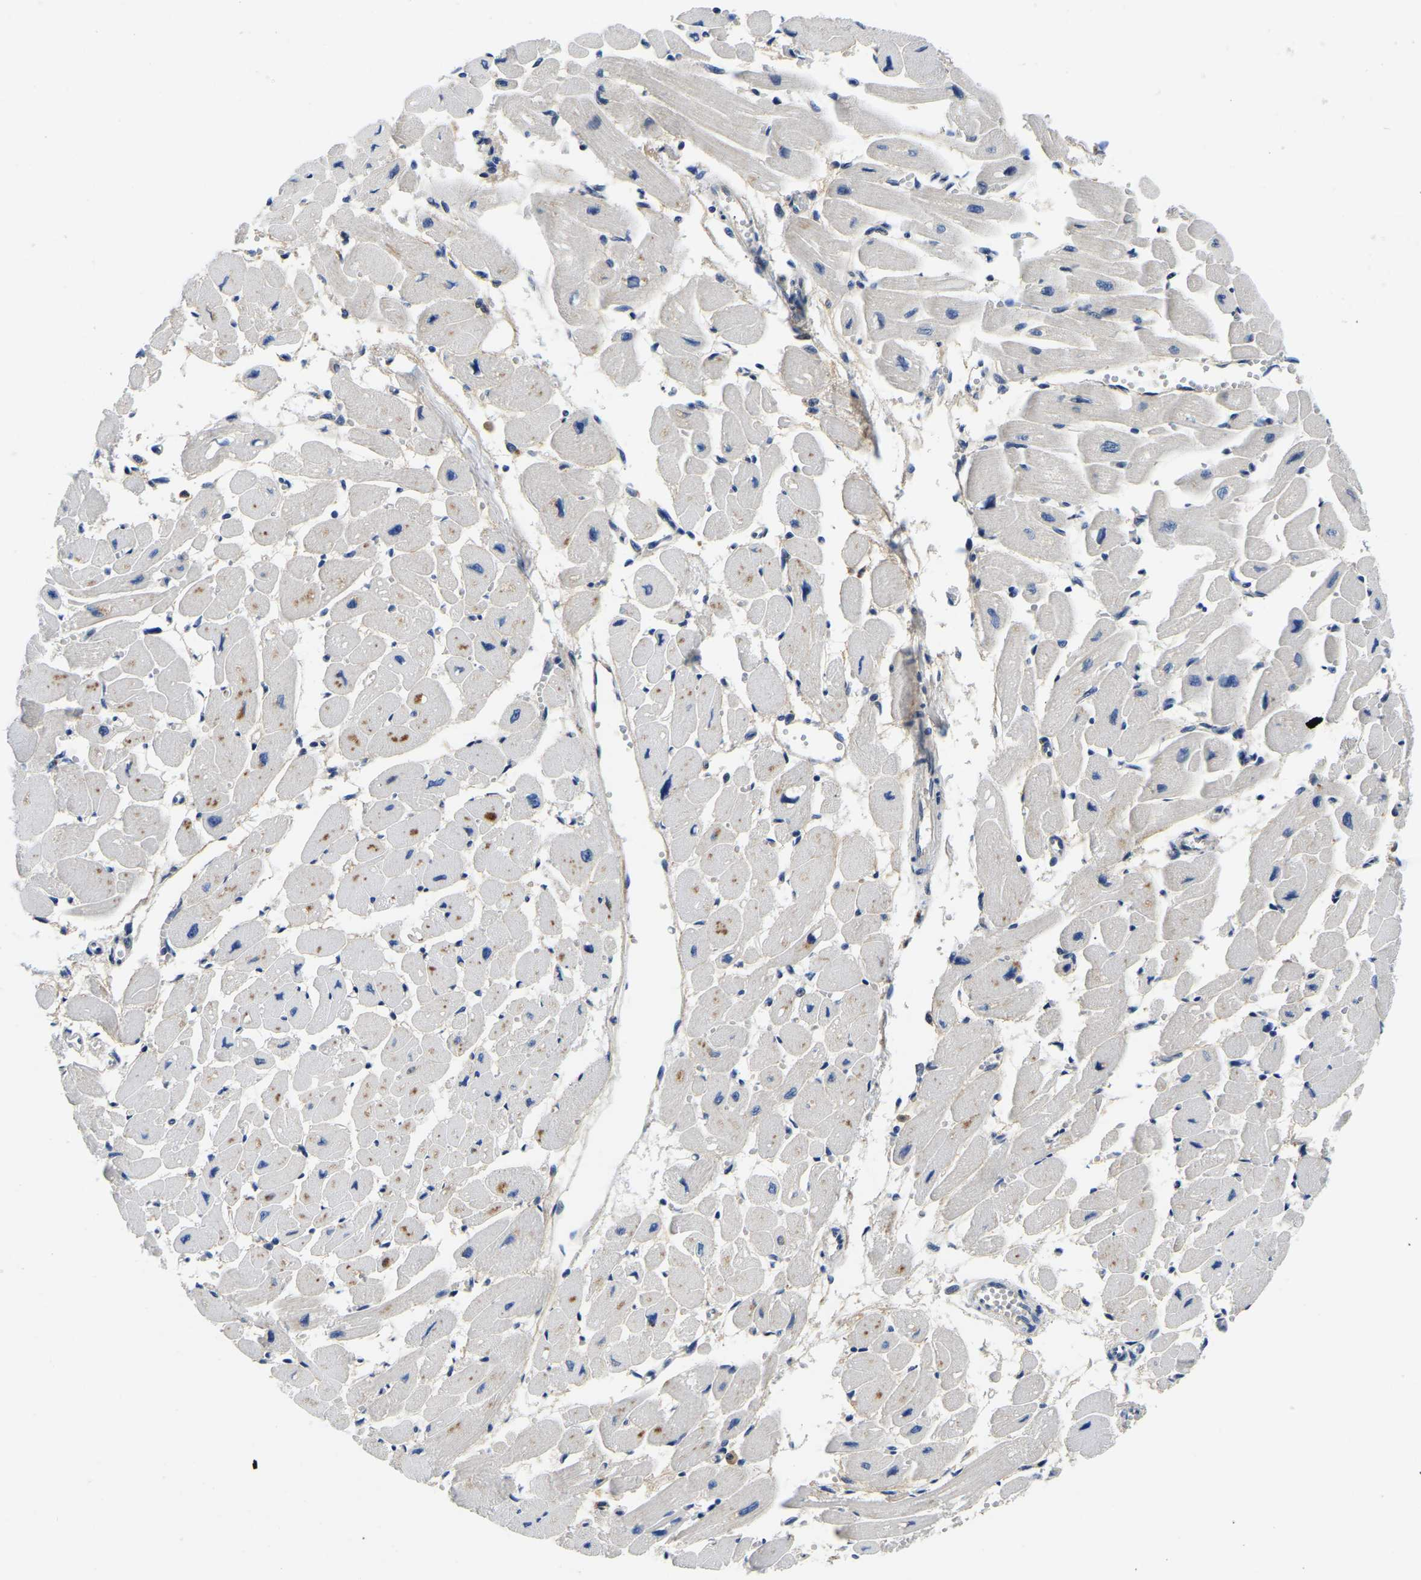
{"staining": {"intensity": "moderate", "quantity": "25%-75%", "location": "cytoplasmic/membranous"}, "tissue": "heart muscle", "cell_type": "Cardiomyocytes", "image_type": "normal", "snomed": [{"axis": "morphology", "description": "Normal tissue, NOS"}, {"axis": "topography", "description": "Heart"}], "caption": "A high-resolution photomicrograph shows IHC staining of normal heart muscle, which reveals moderate cytoplasmic/membranous positivity in about 25%-75% of cardiomyocytes. (brown staining indicates protein expression, while blue staining denotes nuclei).", "gene": "ITGA2", "patient": {"sex": "female", "age": 54}}